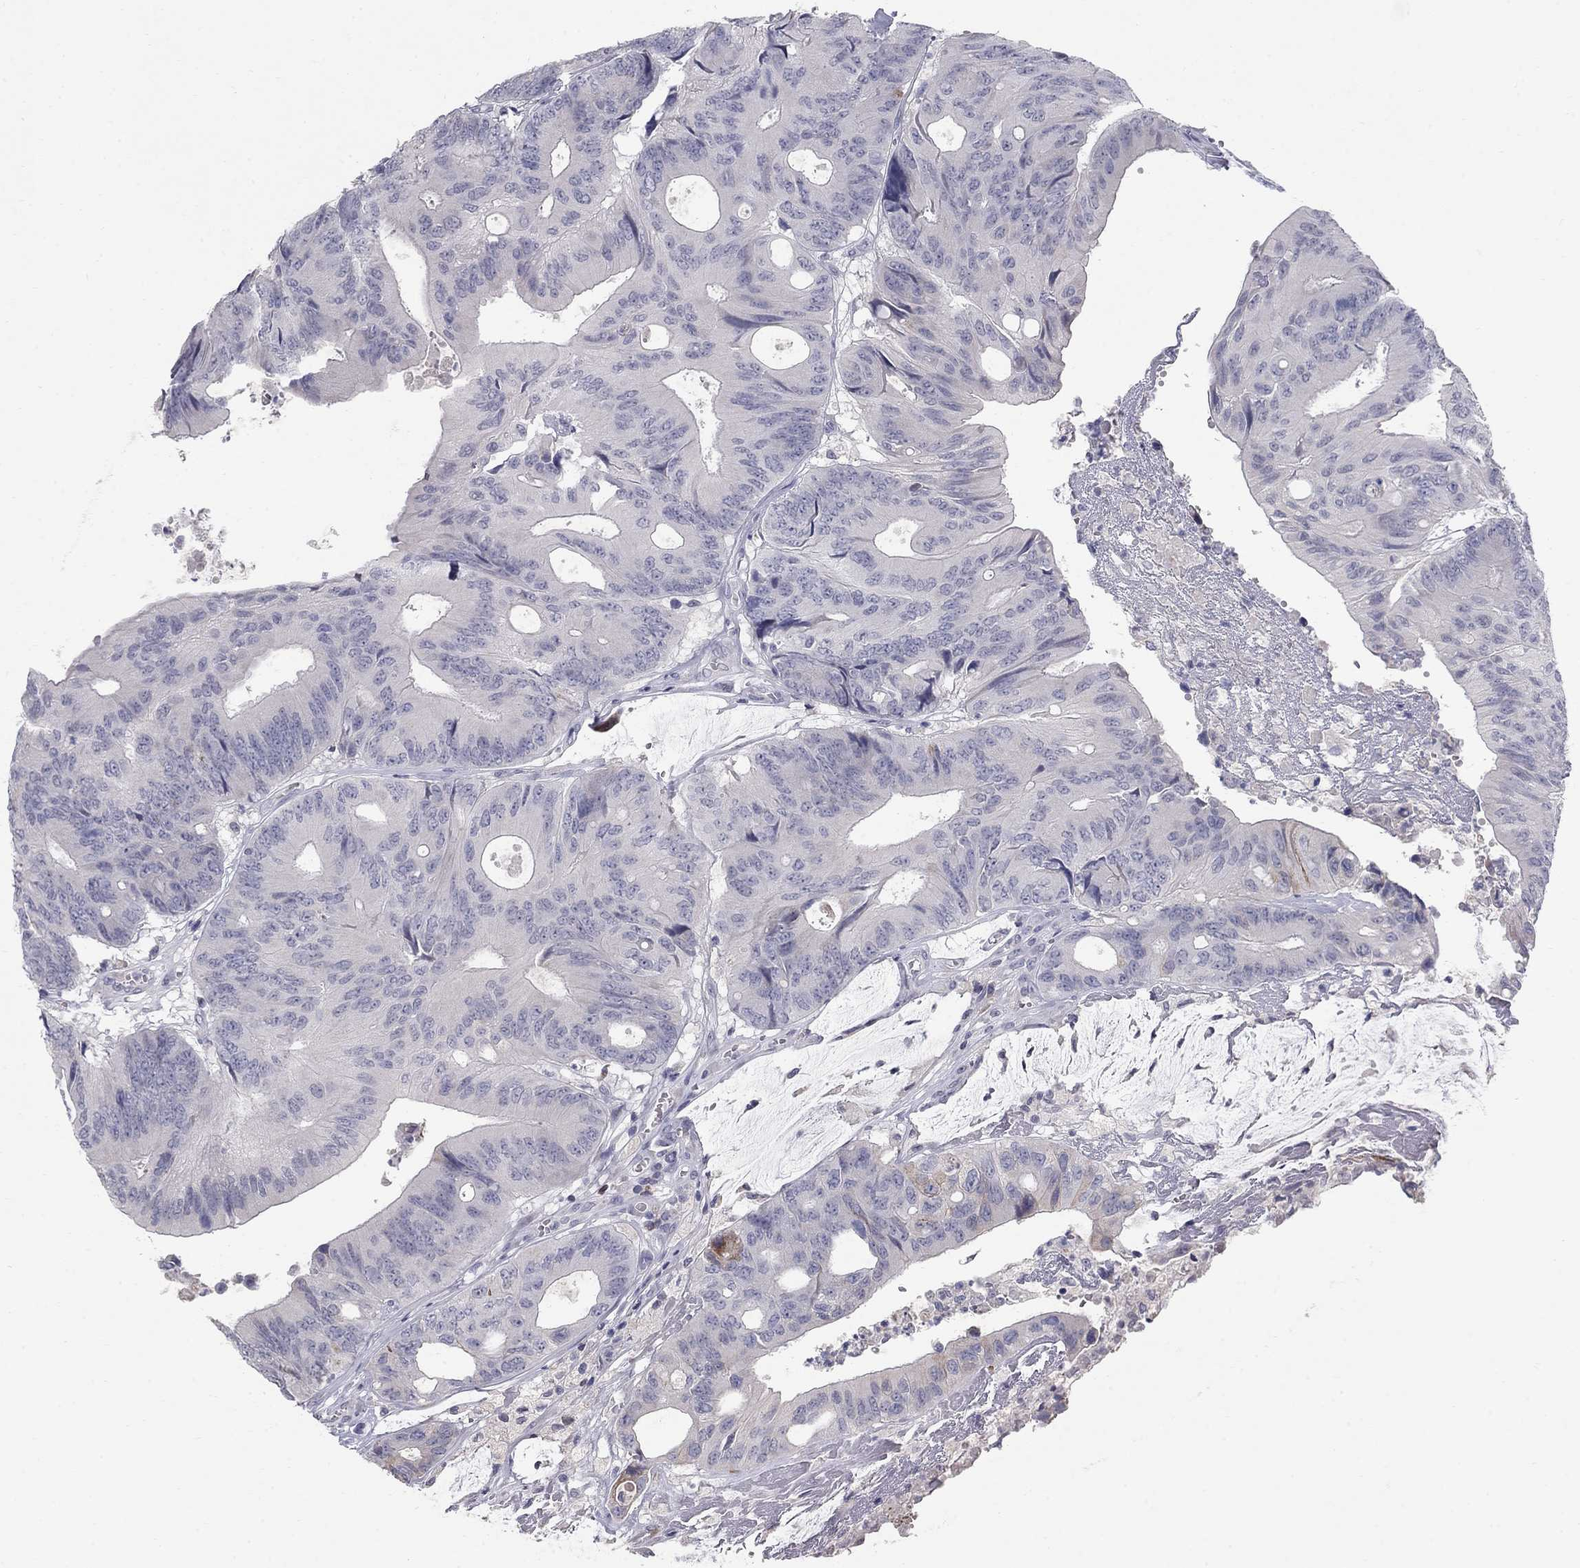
{"staining": {"intensity": "negative", "quantity": "none", "location": "none"}, "tissue": "colorectal cancer", "cell_type": "Tumor cells", "image_type": "cancer", "snomed": [{"axis": "morphology", "description": "Normal tissue, NOS"}, {"axis": "morphology", "description": "Adenocarcinoma, NOS"}, {"axis": "topography", "description": "Colon"}], "caption": "This is an immunohistochemistry micrograph of colorectal adenocarcinoma. There is no staining in tumor cells.", "gene": "NTRK2", "patient": {"sex": "male", "age": 65}}